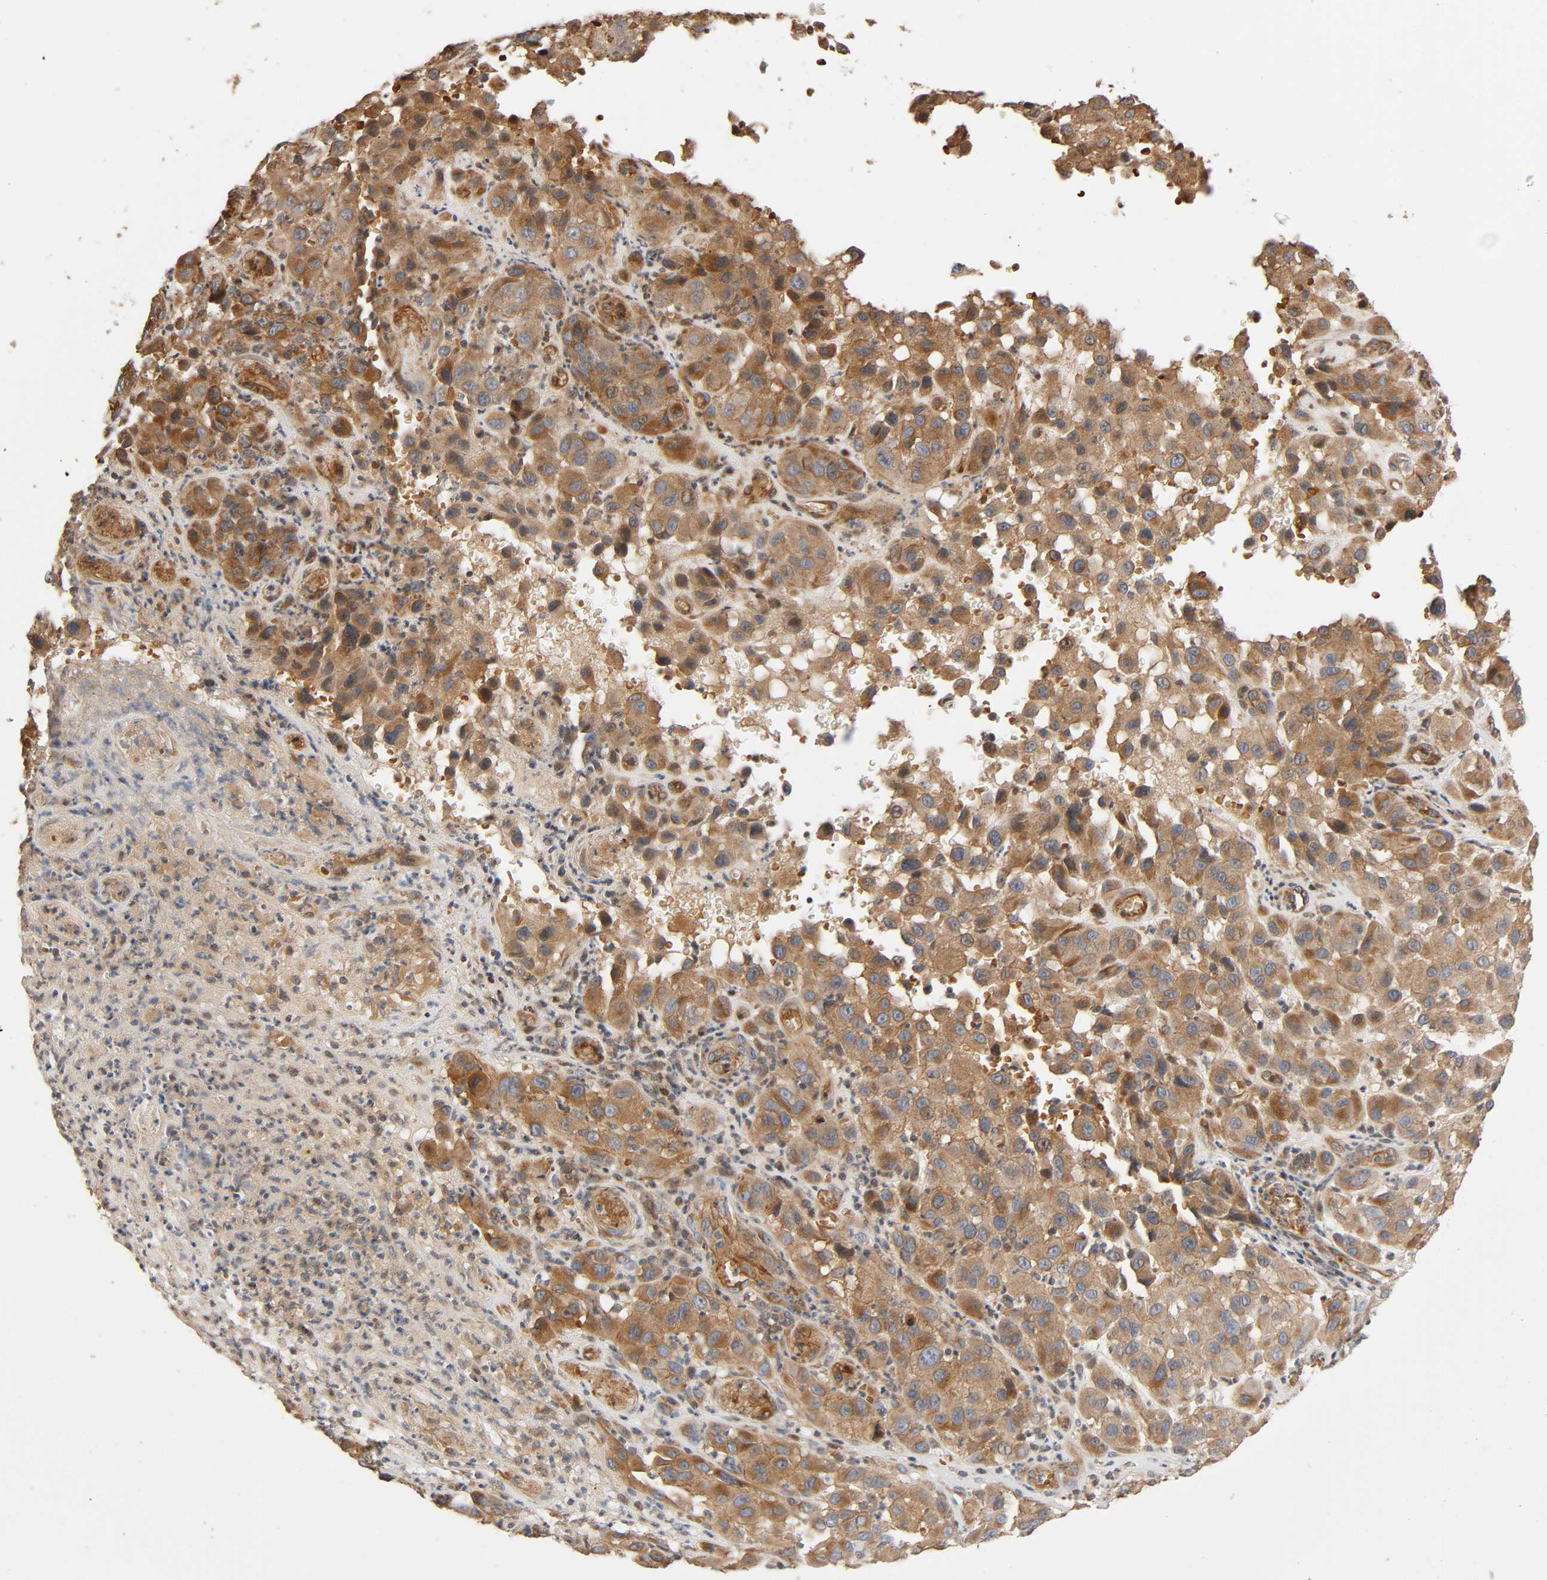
{"staining": {"intensity": "moderate", "quantity": ">75%", "location": "cytoplasmic/membranous"}, "tissue": "melanoma", "cell_type": "Tumor cells", "image_type": "cancer", "snomed": [{"axis": "morphology", "description": "Malignant melanoma, NOS"}, {"axis": "topography", "description": "Skin"}], "caption": "About >75% of tumor cells in human malignant melanoma demonstrate moderate cytoplasmic/membranous protein staining as visualized by brown immunohistochemical staining.", "gene": "SGSM1", "patient": {"sex": "female", "age": 21}}